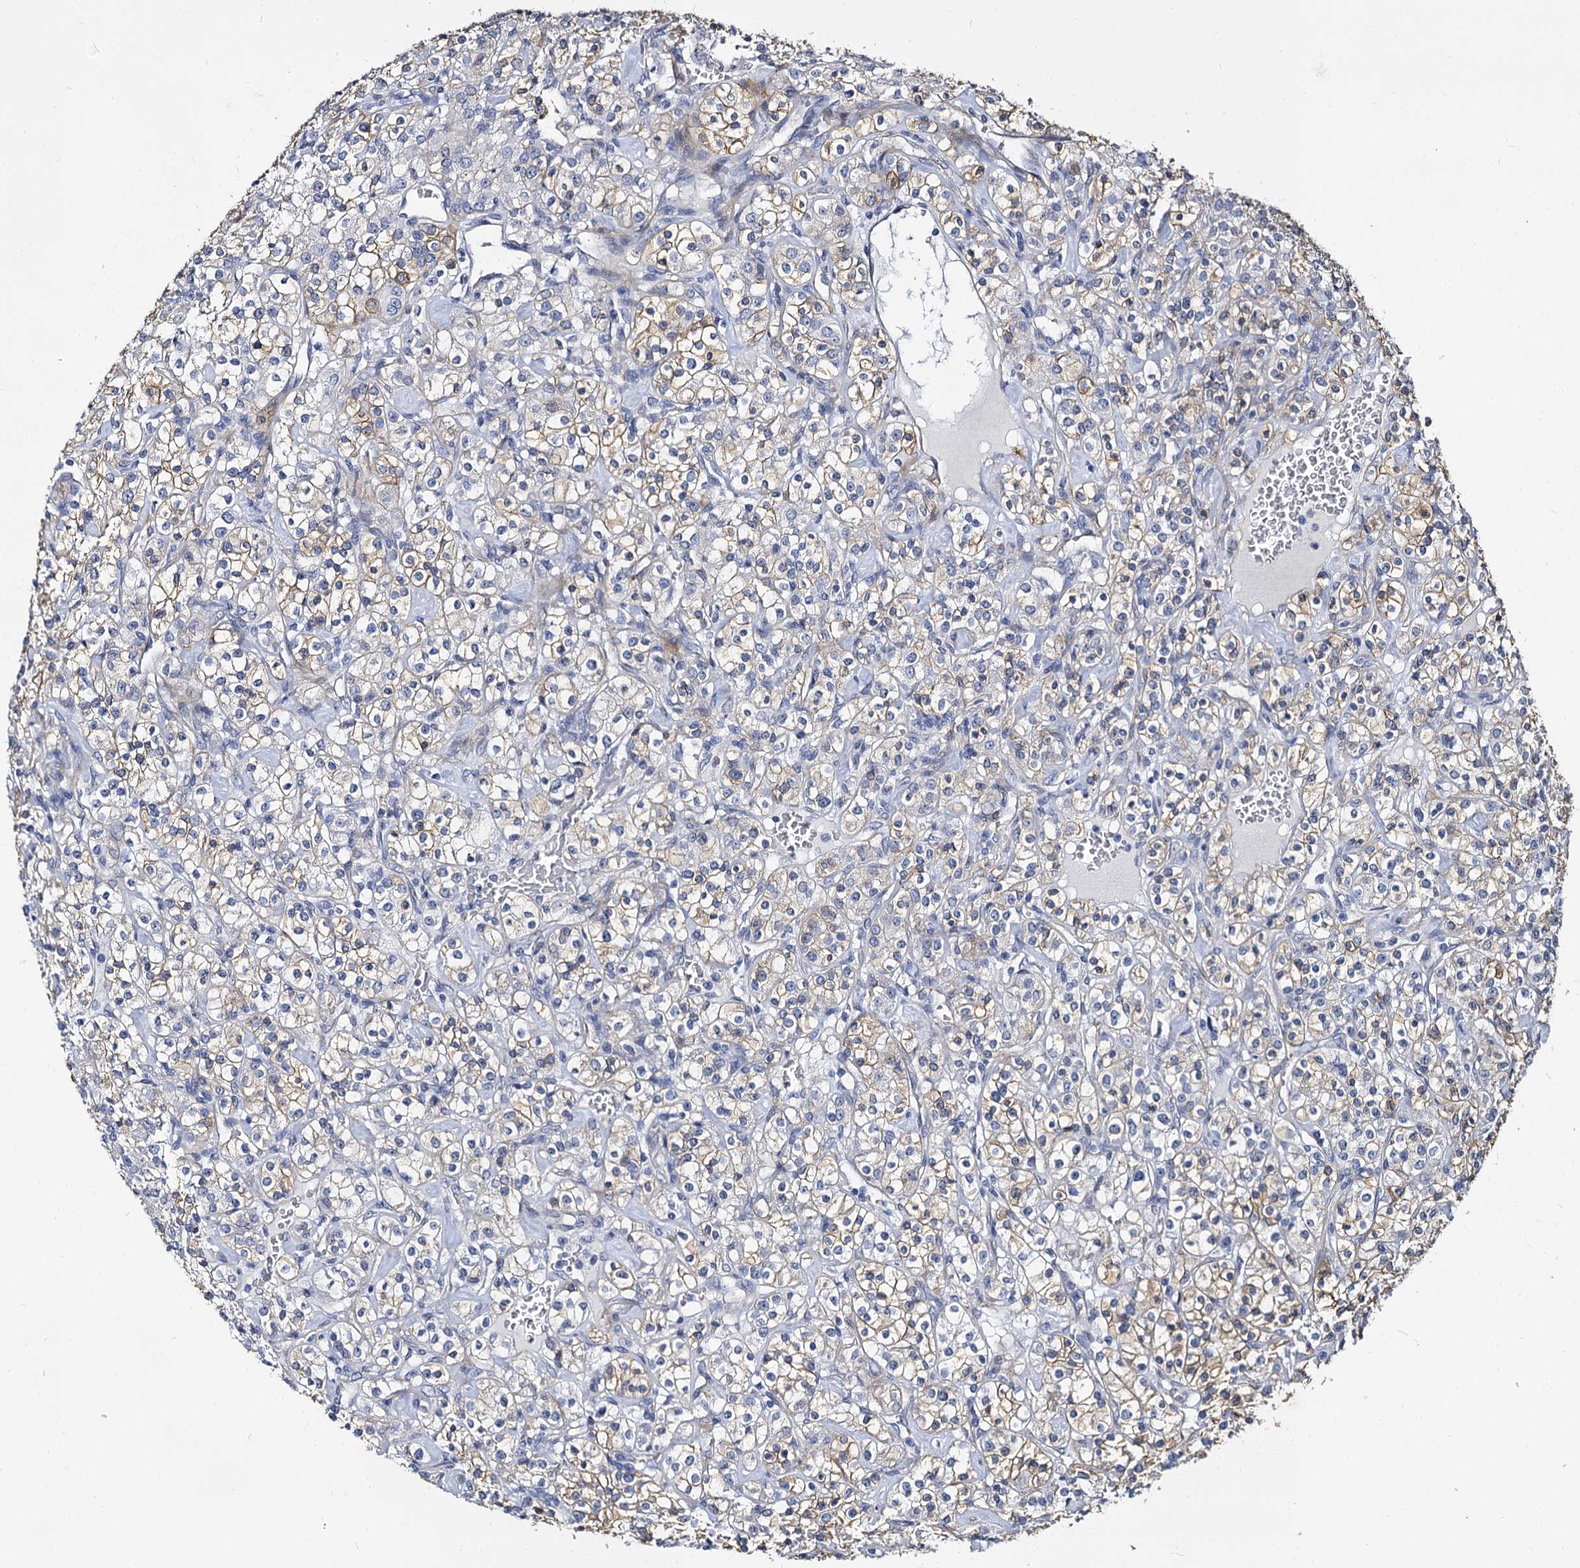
{"staining": {"intensity": "weak", "quantity": "25%-75%", "location": "cytoplasmic/membranous"}, "tissue": "renal cancer", "cell_type": "Tumor cells", "image_type": "cancer", "snomed": [{"axis": "morphology", "description": "Adenocarcinoma, NOS"}, {"axis": "topography", "description": "Kidney"}], "caption": "There is low levels of weak cytoplasmic/membranous positivity in tumor cells of renal adenocarcinoma, as demonstrated by immunohistochemical staining (brown color).", "gene": "CBFB", "patient": {"sex": "male", "age": 77}}